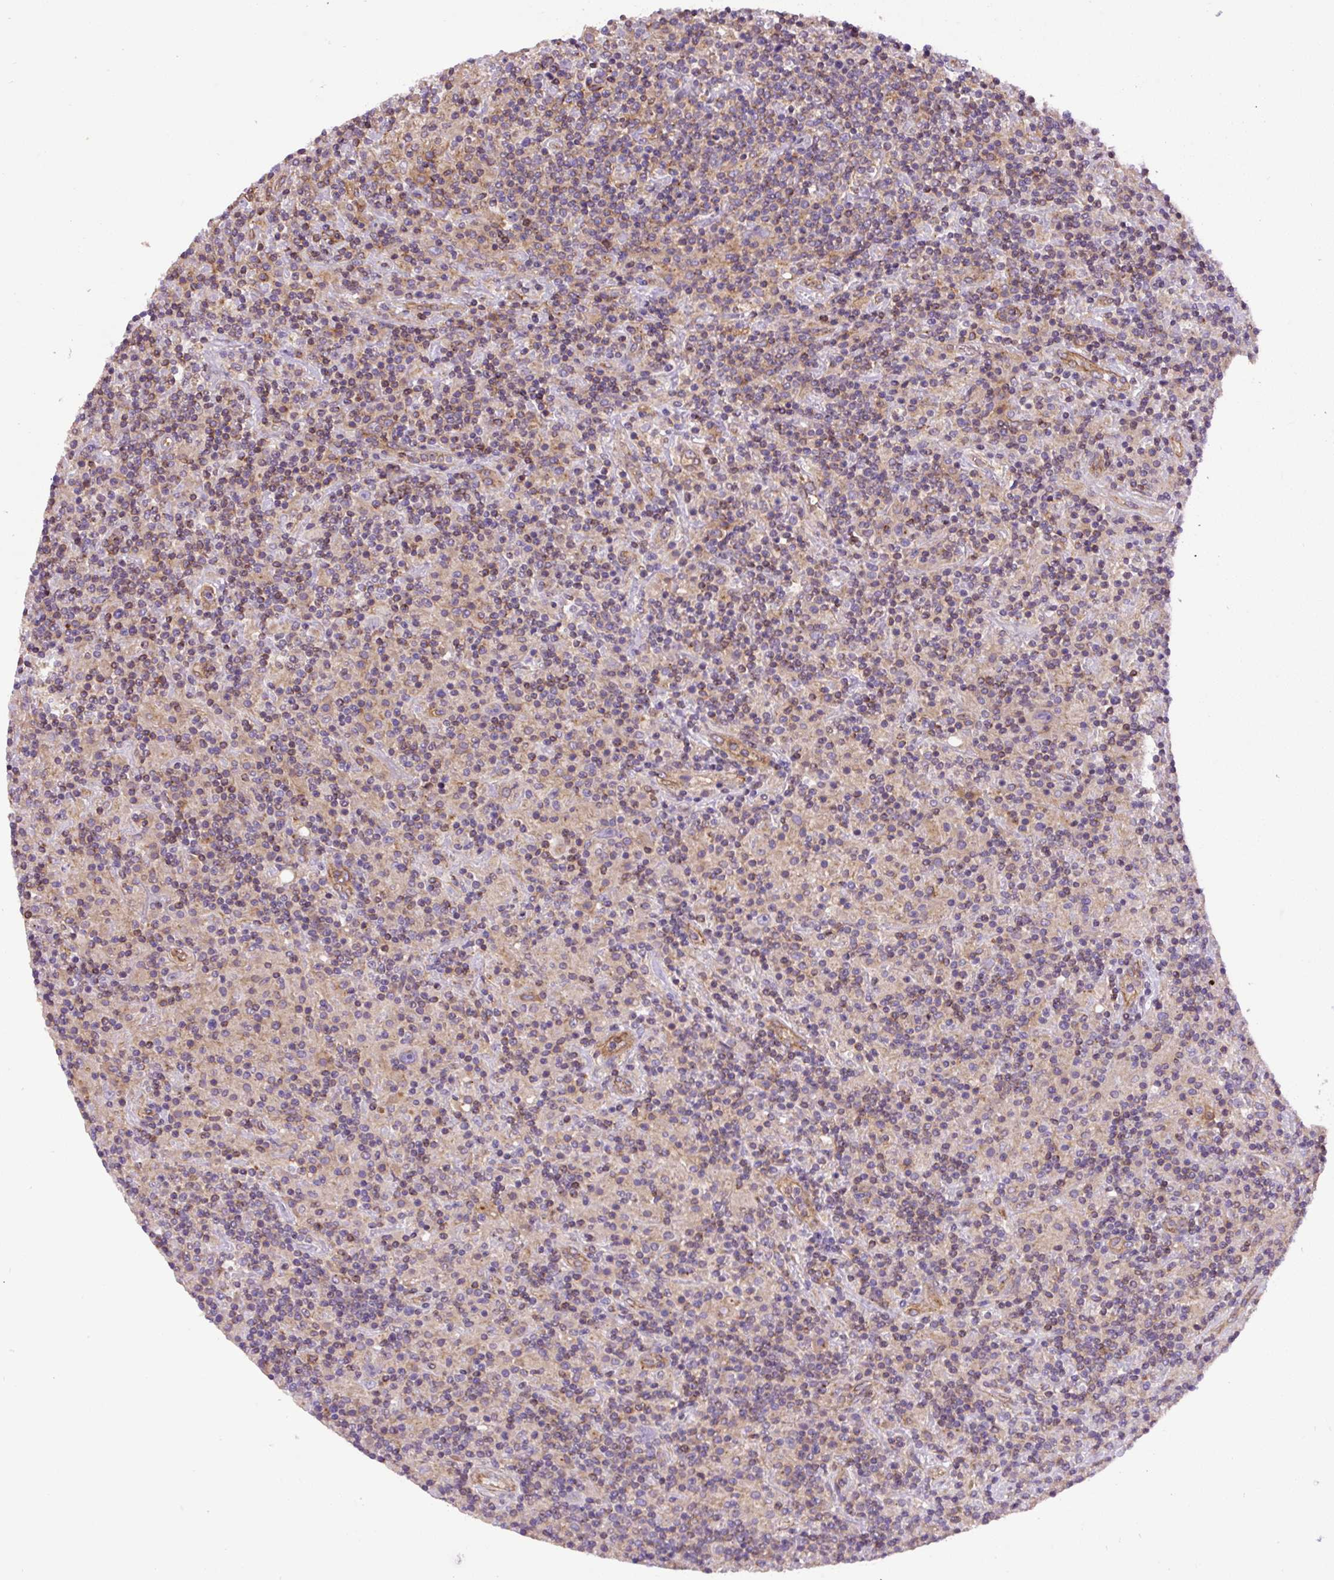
{"staining": {"intensity": "negative", "quantity": "none", "location": "none"}, "tissue": "lymphoma", "cell_type": "Tumor cells", "image_type": "cancer", "snomed": [{"axis": "morphology", "description": "Hodgkin's disease, NOS"}, {"axis": "topography", "description": "Lymph node"}], "caption": "Protein analysis of Hodgkin's disease shows no significant positivity in tumor cells.", "gene": "DCTN1", "patient": {"sex": "male", "age": 70}}